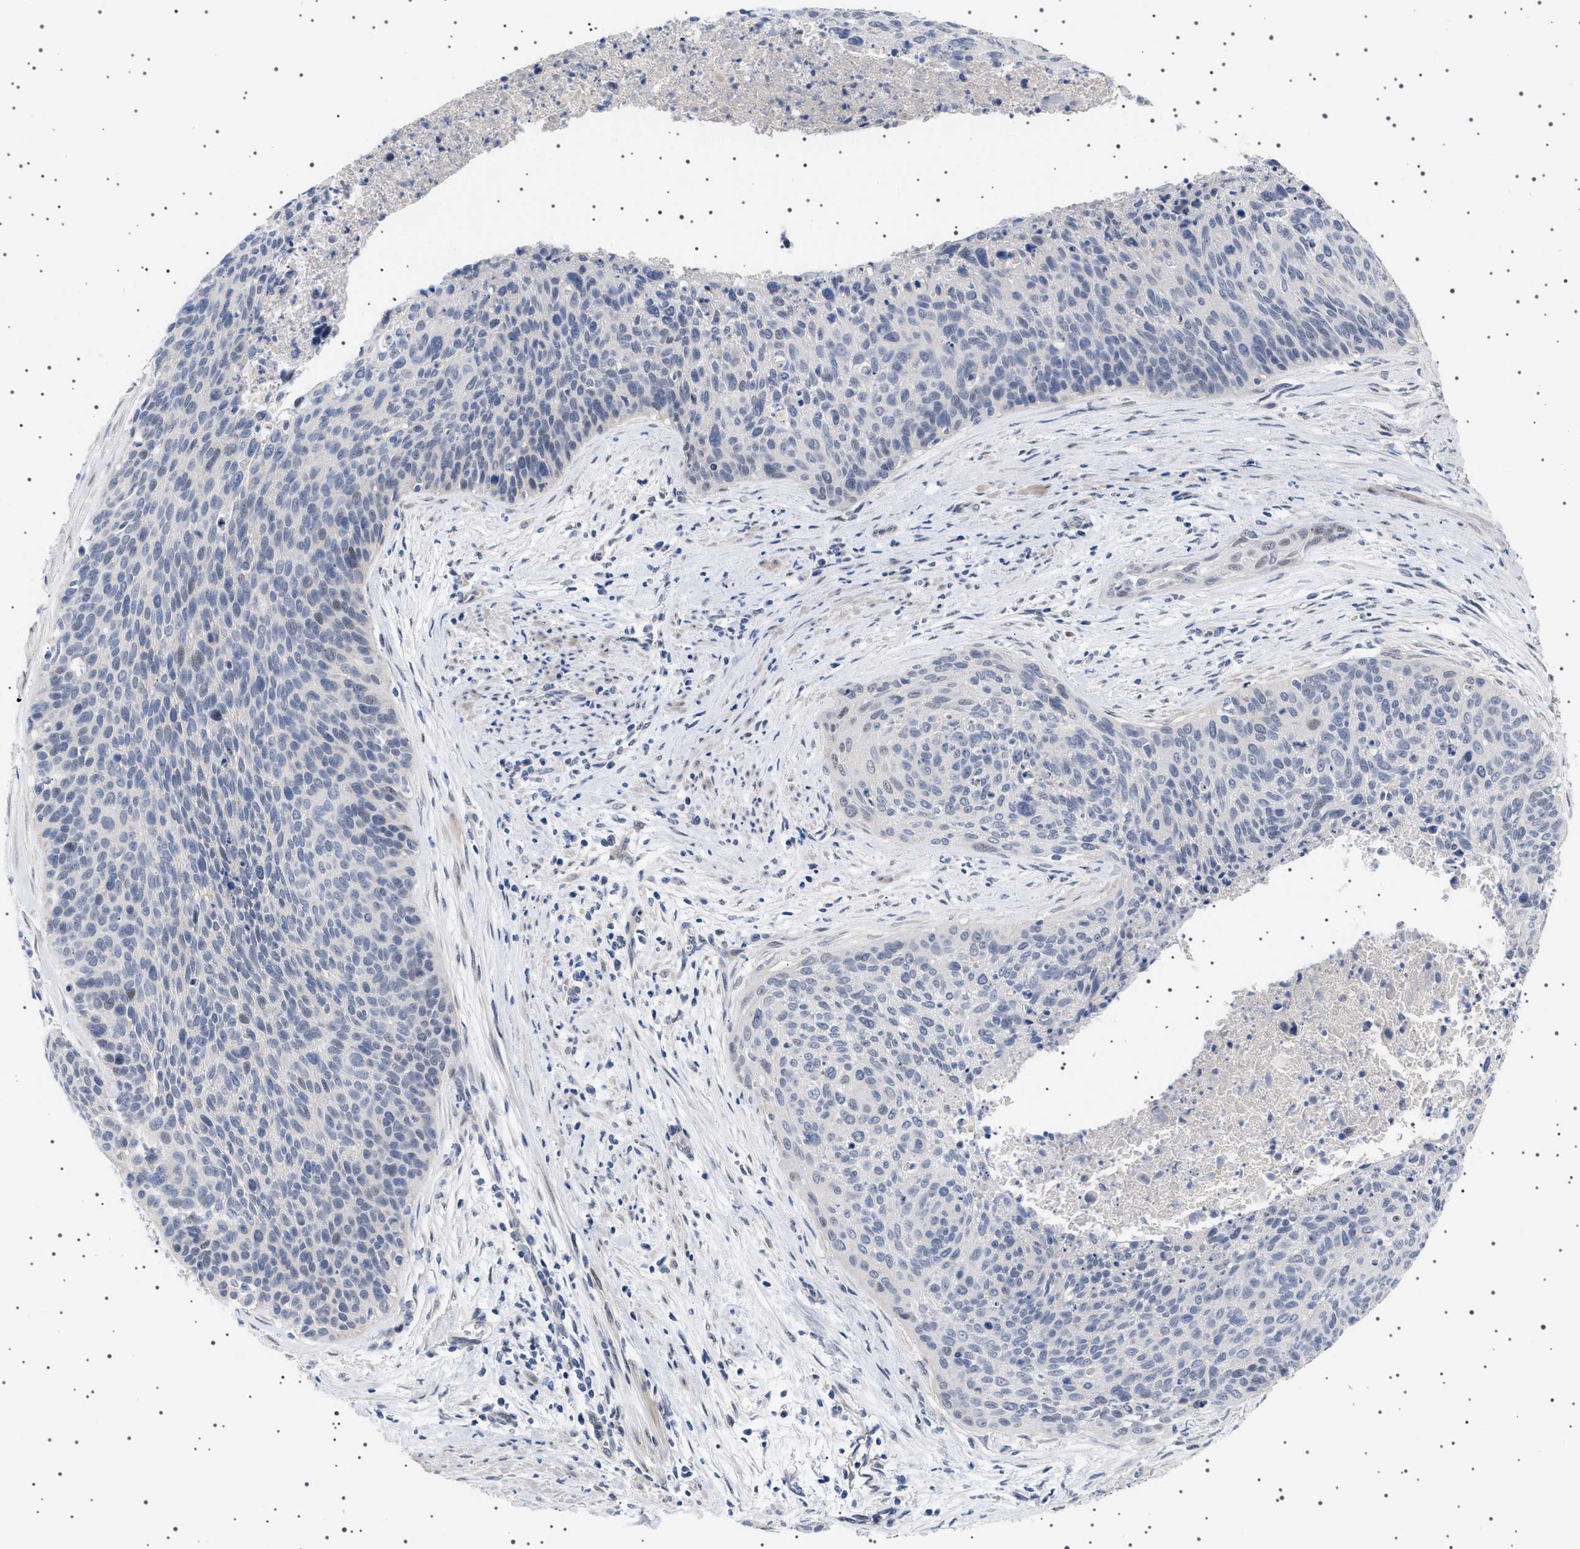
{"staining": {"intensity": "negative", "quantity": "none", "location": "none"}, "tissue": "cervical cancer", "cell_type": "Tumor cells", "image_type": "cancer", "snomed": [{"axis": "morphology", "description": "Squamous cell carcinoma, NOS"}, {"axis": "topography", "description": "Cervix"}], "caption": "This is a photomicrograph of immunohistochemistry (IHC) staining of cervical cancer (squamous cell carcinoma), which shows no positivity in tumor cells.", "gene": "HTR1A", "patient": {"sex": "female", "age": 55}}